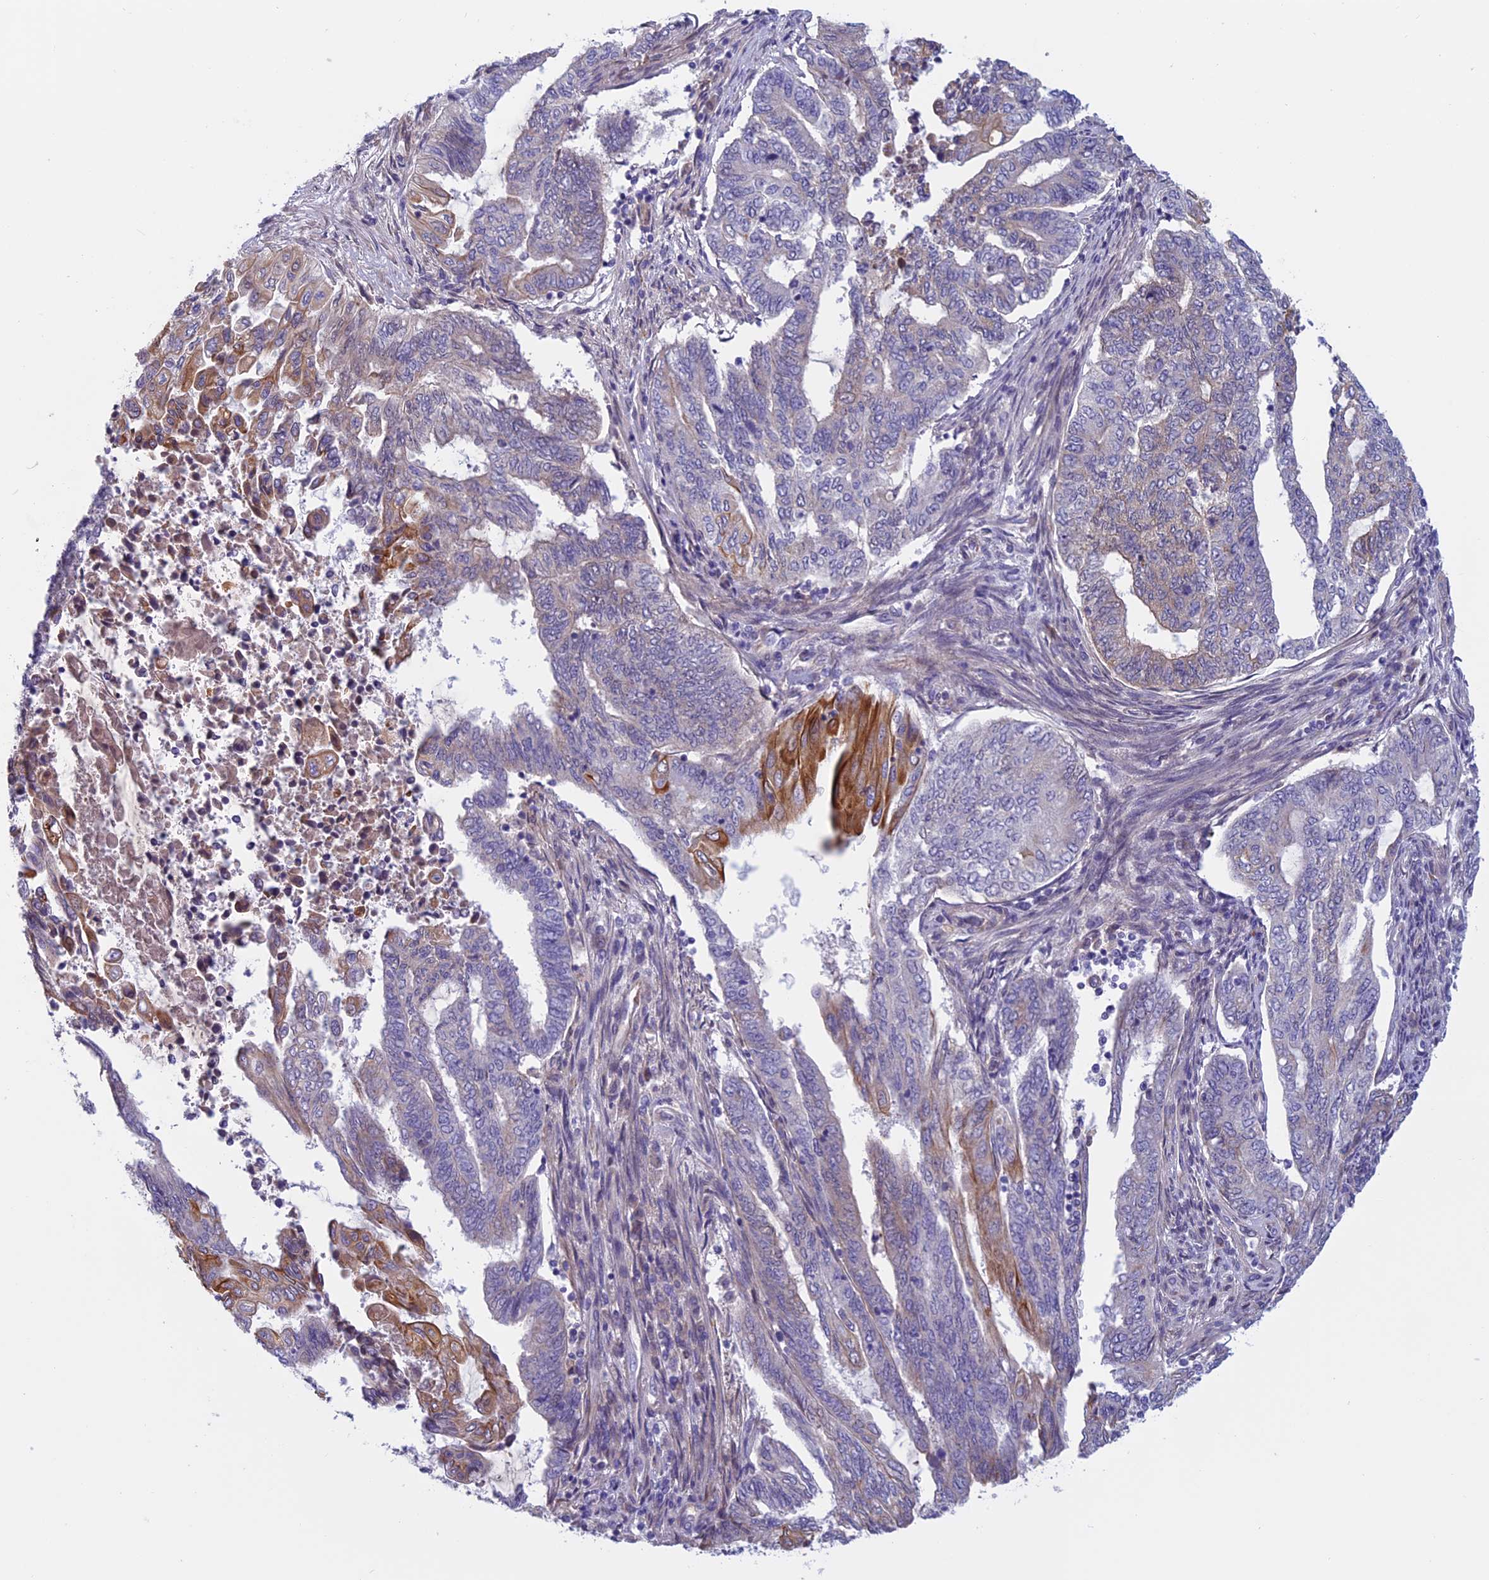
{"staining": {"intensity": "moderate", "quantity": "<25%", "location": "cytoplasmic/membranous"}, "tissue": "endometrial cancer", "cell_type": "Tumor cells", "image_type": "cancer", "snomed": [{"axis": "morphology", "description": "Adenocarcinoma, NOS"}, {"axis": "topography", "description": "Uterus"}, {"axis": "topography", "description": "Endometrium"}], "caption": "This photomicrograph displays immunohistochemistry staining of adenocarcinoma (endometrial), with low moderate cytoplasmic/membranous positivity in about <25% of tumor cells.", "gene": "ANGPTL2", "patient": {"sex": "female", "age": 70}}